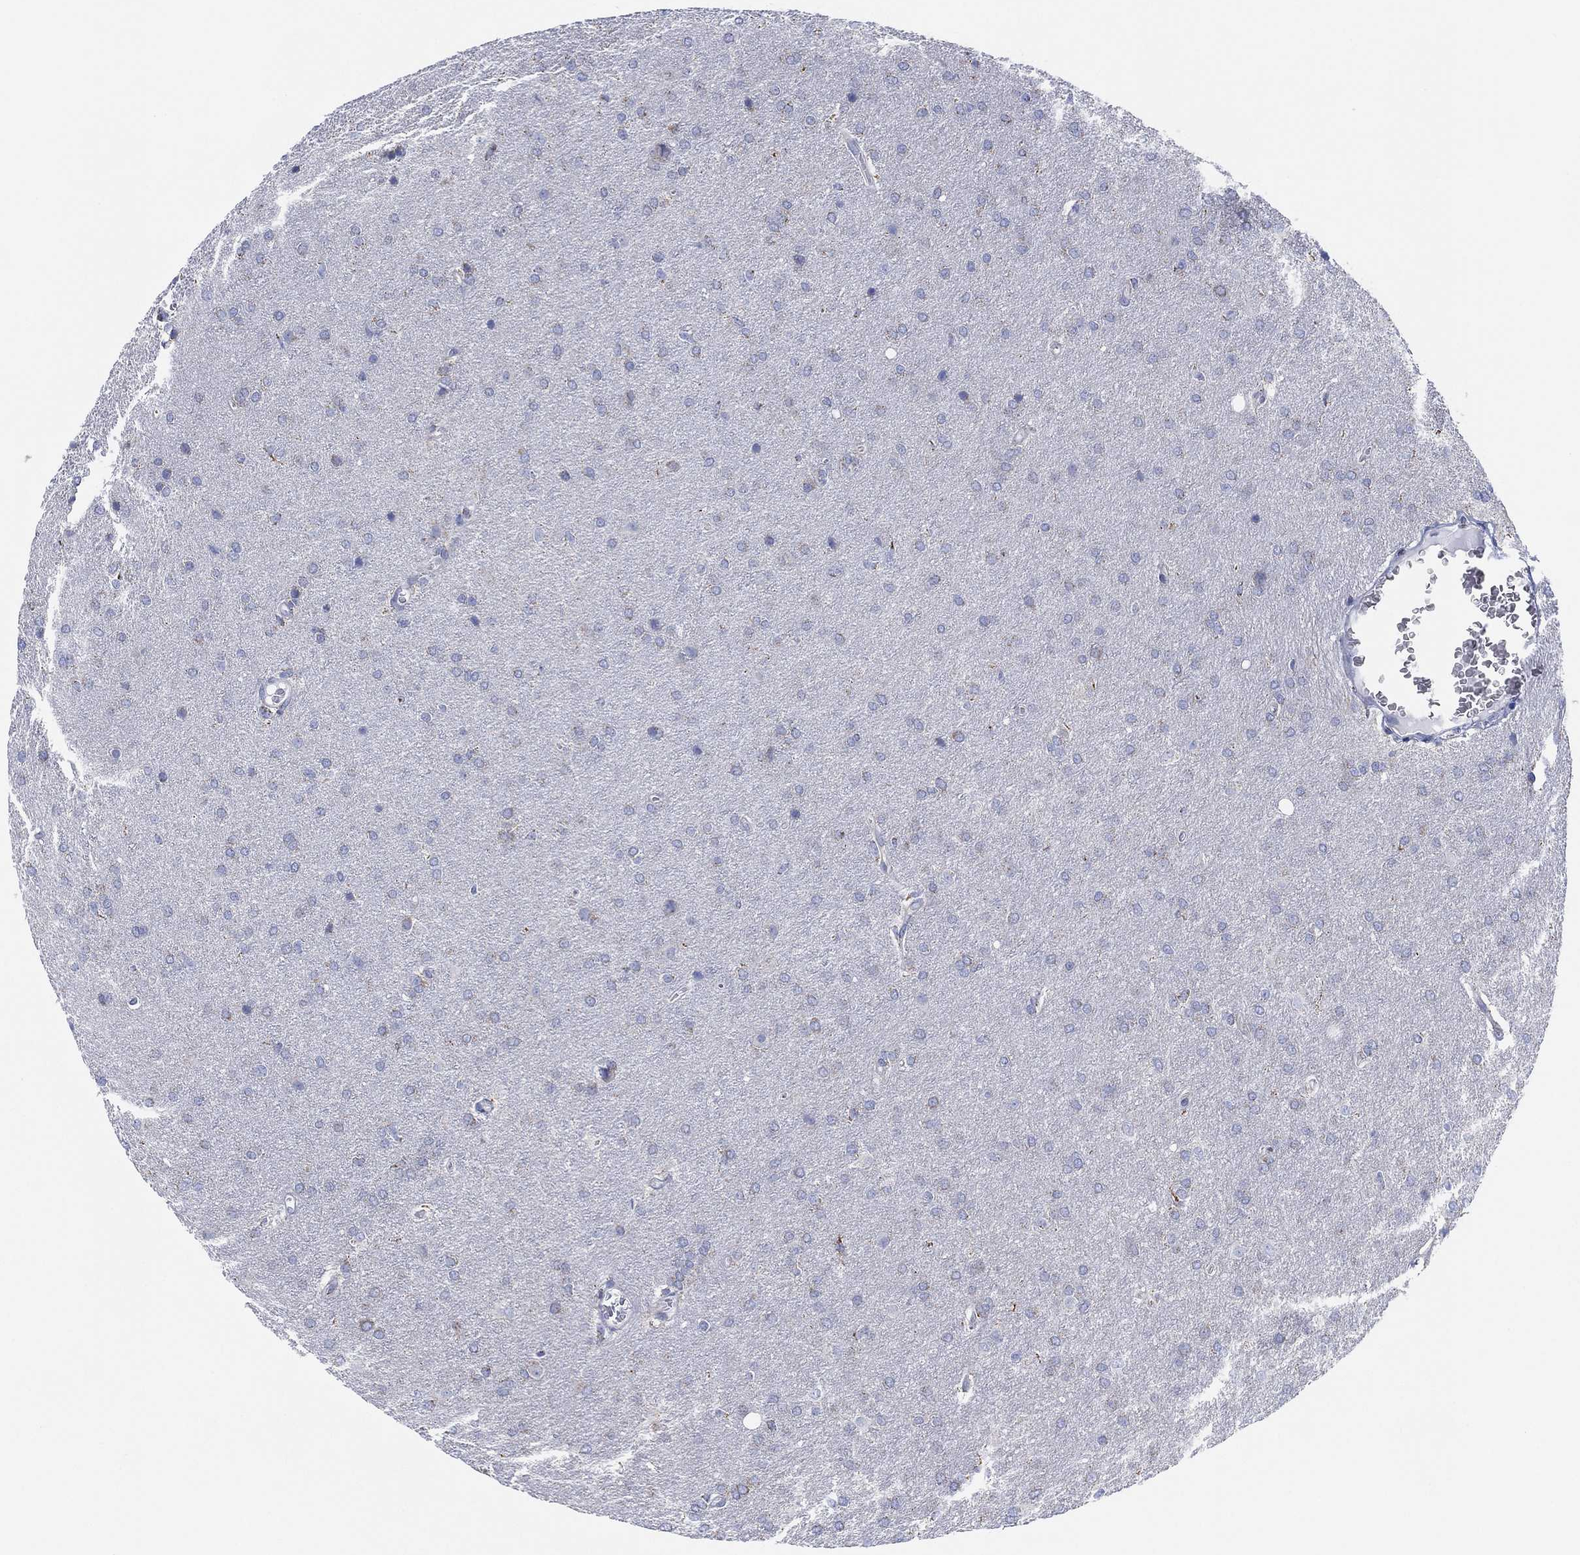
{"staining": {"intensity": "negative", "quantity": "none", "location": "none"}, "tissue": "glioma", "cell_type": "Tumor cells", "image_type": "cancer", "snomed": [{"axis": "morphology", "description": "Glioma, malignant, Low grade"}, {"axis": "topography", "description": "Brain"}], "caption": "Photomicrograph shows no significant protein positivity in tumor cells of malignant low-grade glioma.", "gene": "CFTR", "patient": {"sex": "female", "age": 32}}